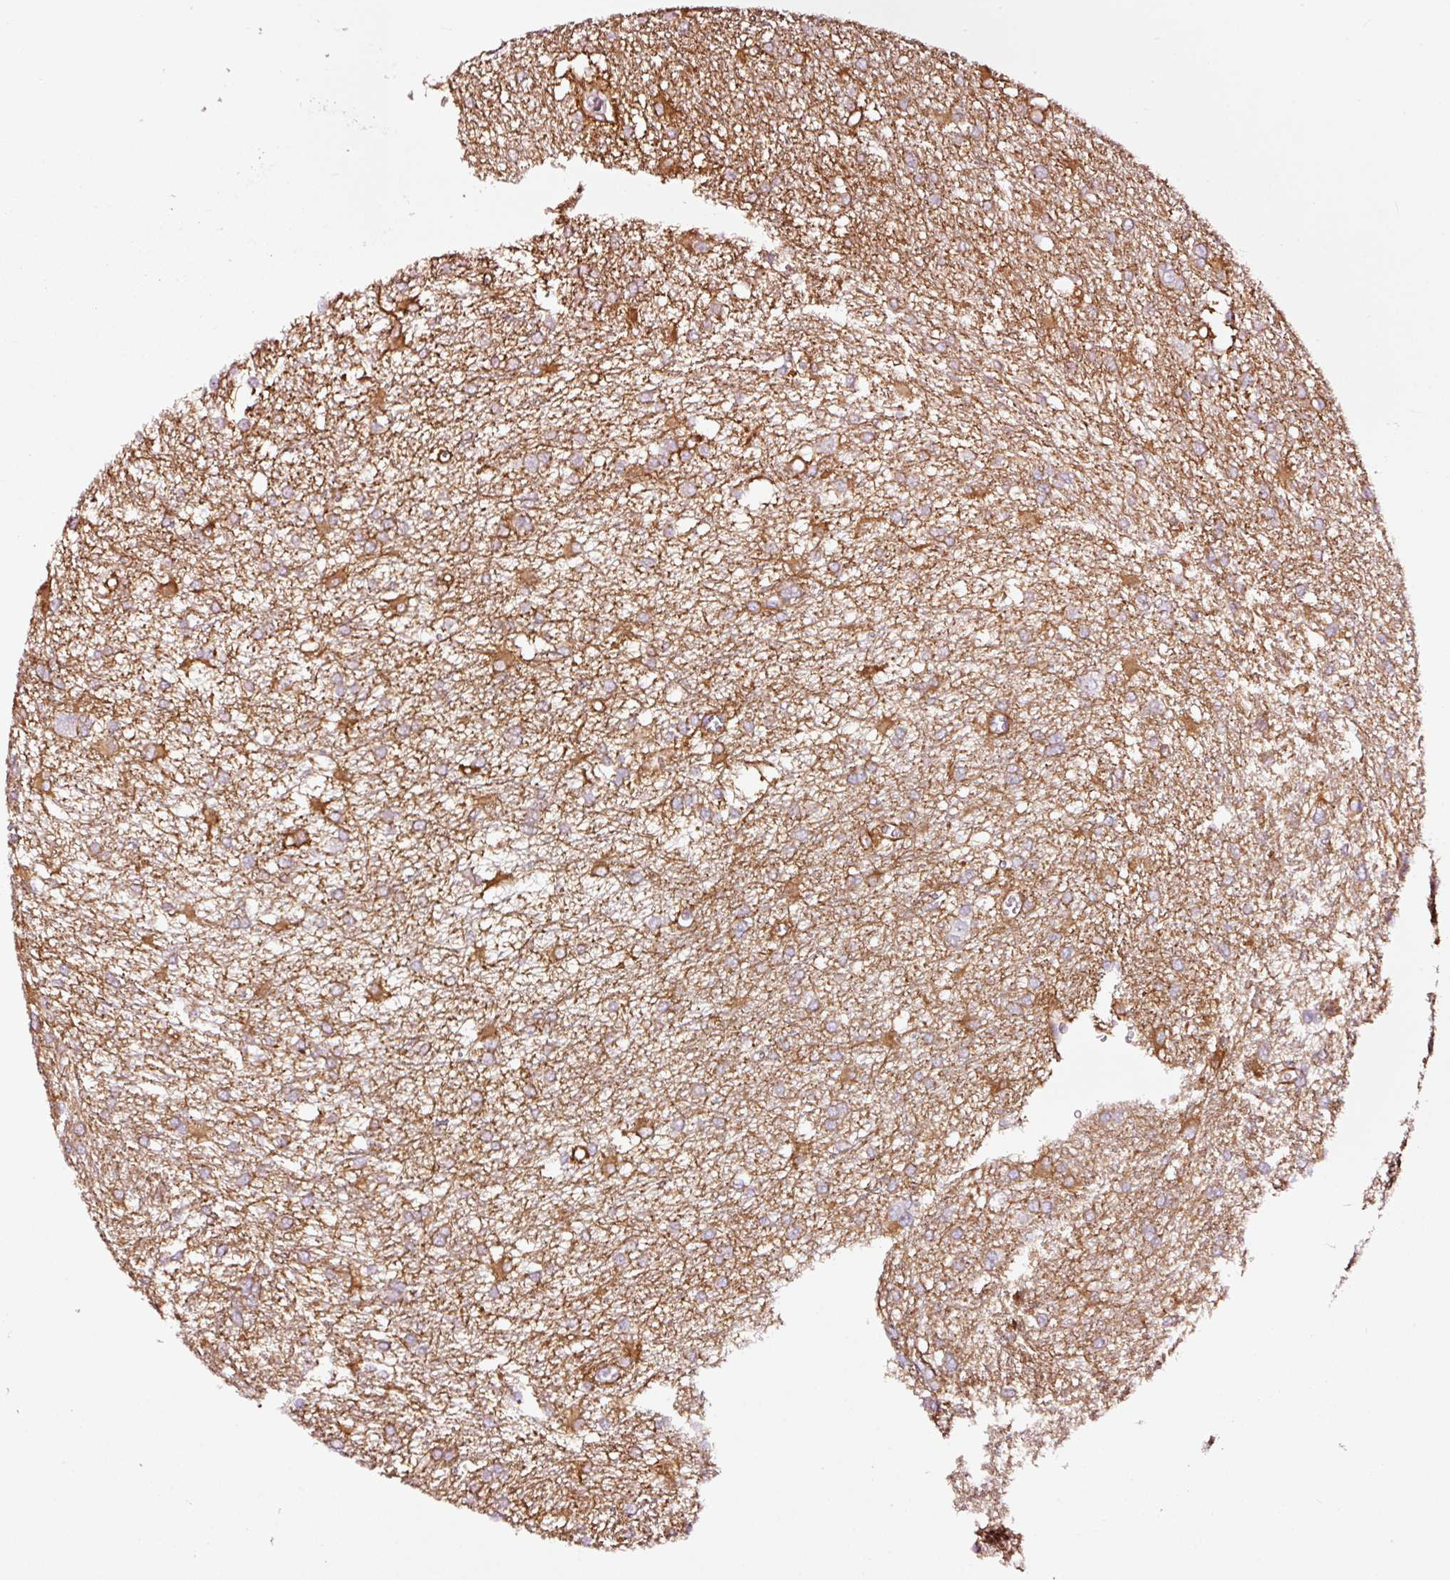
{"staining": {"intensity": "moderate", "quantity": "<25%", "location": "cytoplasmic/membranous"}, "tissue": "glioma", "cell_type": "Tumor cells", "image_type": "cancer", "snomed": [{"axis": "morphology", "description": "Glioma, malignant, High grade"}, {"axis": "topography", "description": "Brain"}], "caption": "IHC micrograph of high-grade glioma (malignant) stained for a protein (brown), which shows low levels of moderate cytoplasmic/membranous positivity in about <25% of tumor cells.", "gene": "ADD3", "patient": {"sex": "male", "age": 48}}